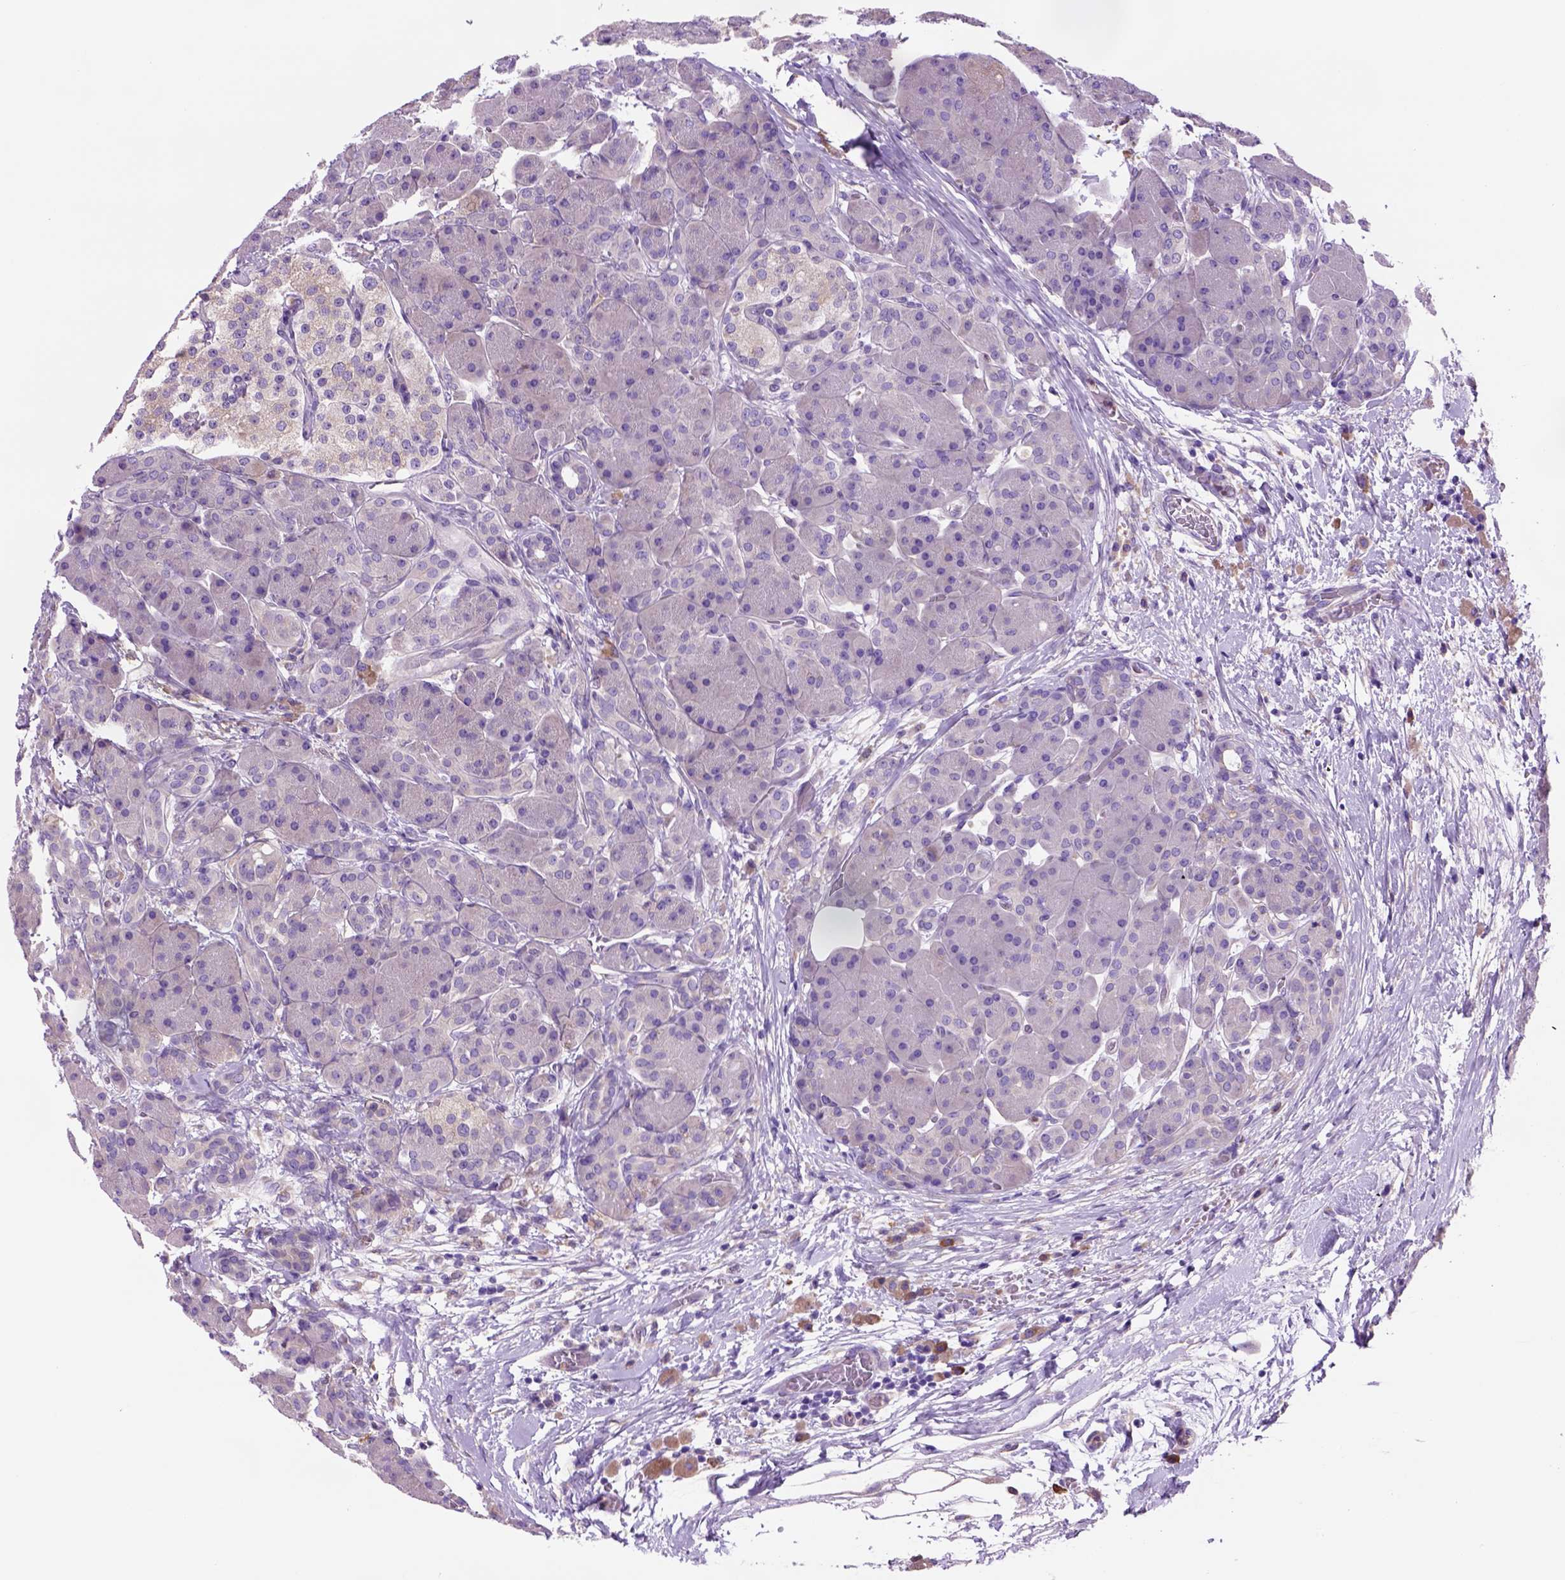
{"staining": {"intensity": "moderate", "quantity": "<25%", "location": "cytoplasmic/membranous"}, "tissue": "pancreas", "cell_type": "Exocrine glandular cells", "image_type": "normal", "snomed": [{"axis": "morphology", "description": "Normal tissue, NOS"}, {"axis": "topography", "description": "Pancreas"}], "caption": "Pancreas was stained to show a protein in brown. There is low levels of moderate cytoplasmic/membranous expression in about <25% of exocrine glandular cells. Ihc stains the protein of interest in brown and the nuclei are stained blue.", "gene": "PIAS3", "patient": {"sex": "male", "age": 55}}